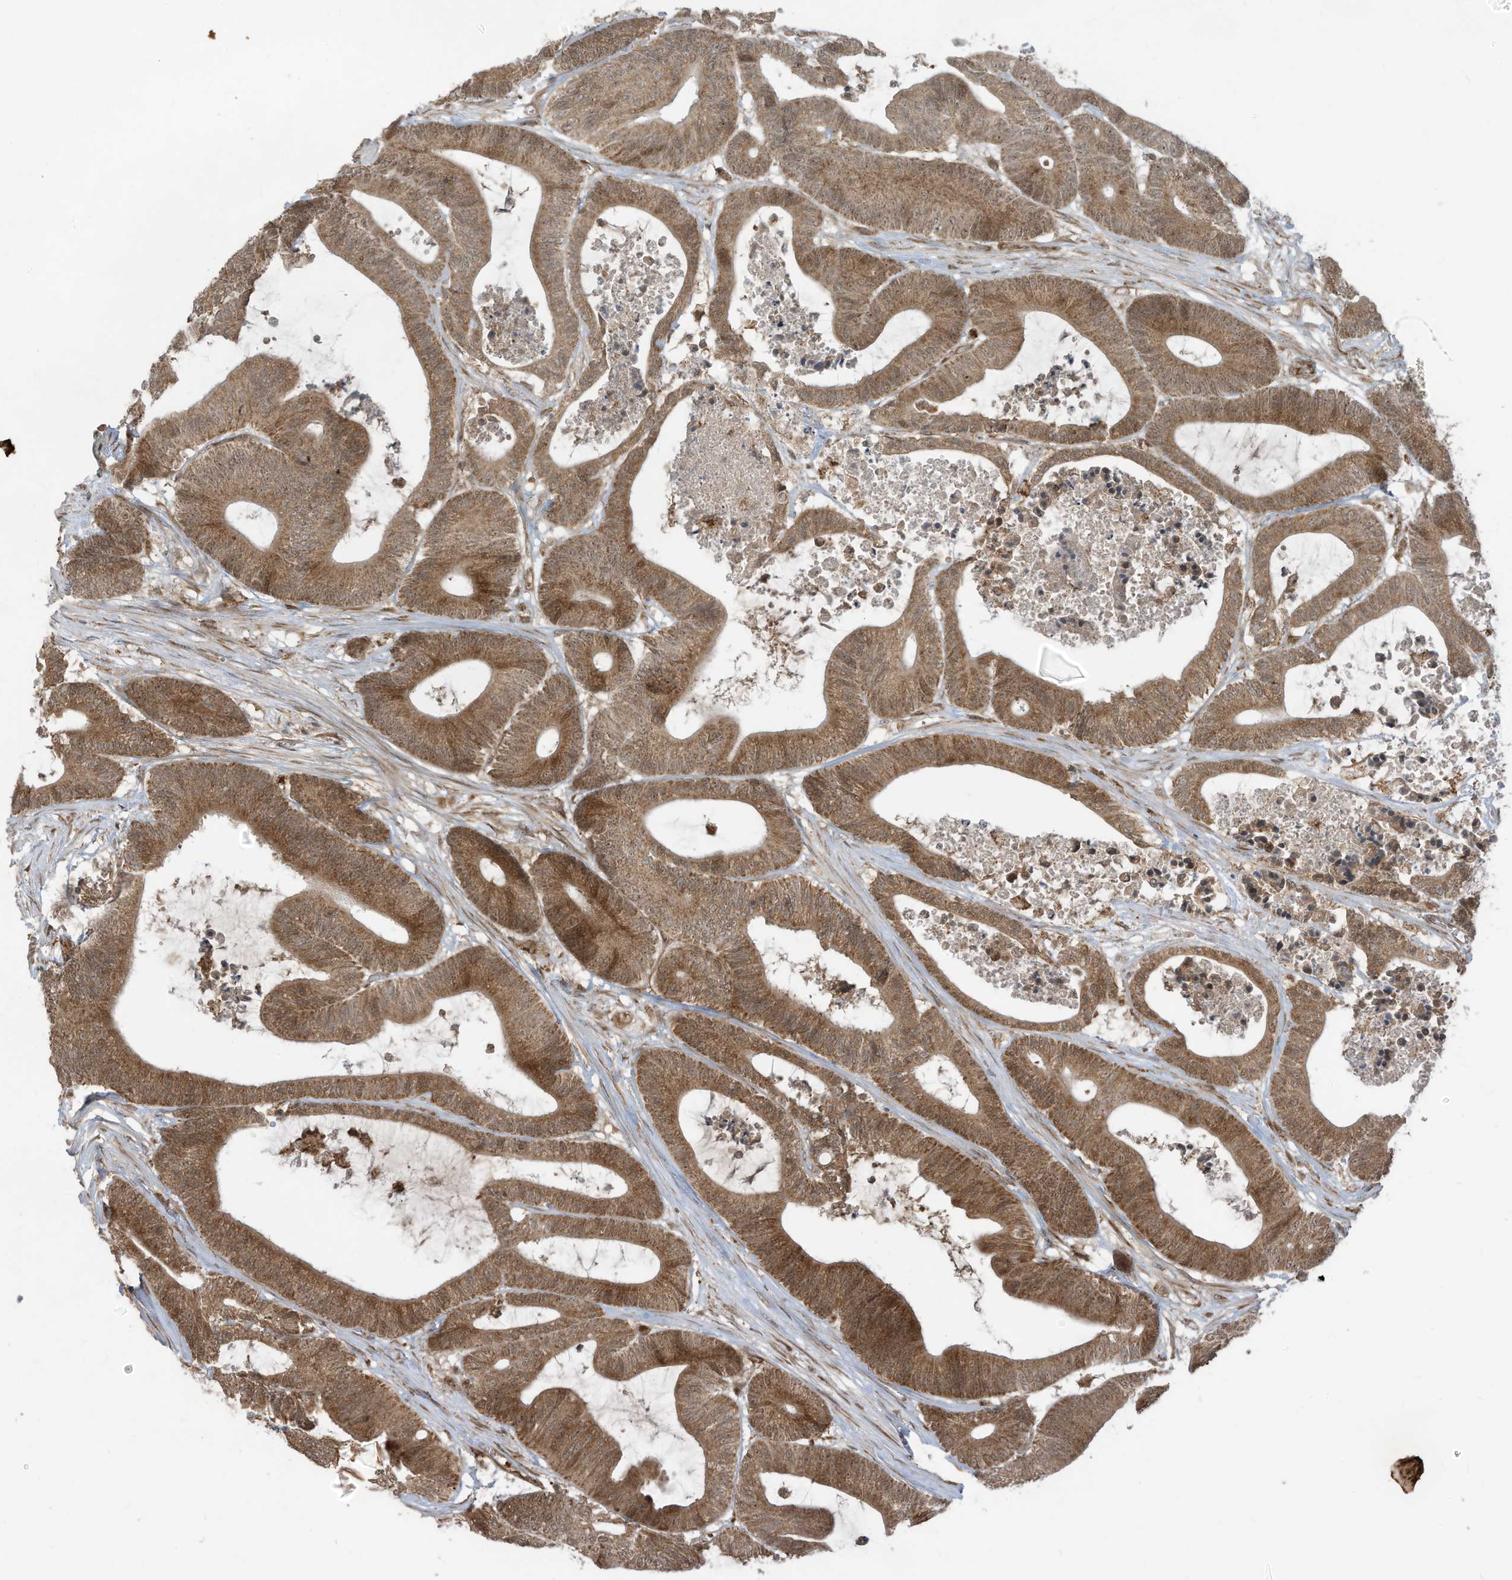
{"staining": {"intensity": "moderate", "quantity": ">75%", "location": "cytoplasmic/membranous"}, "tissue": "colorectal cancer", "cell_type": "Tumor cells", "image_type": "cancer", "snomed": [{"axis": "morphology", "description": "Adenocarcinoma, NOS"}, {"axis": "topography", "description": "Colon"}], "caption": "Colorectal adenocarcinoma tissue demonstrates moderate cytoplasmic/membranous expression in approximately >75% of tumor cells, visualized by immunohistochemistry. (DAB = brown stain, brightfield microscopy at high magnification).", "gene": "TRIM67", "patient": {"sex": "female", "age": 84}}